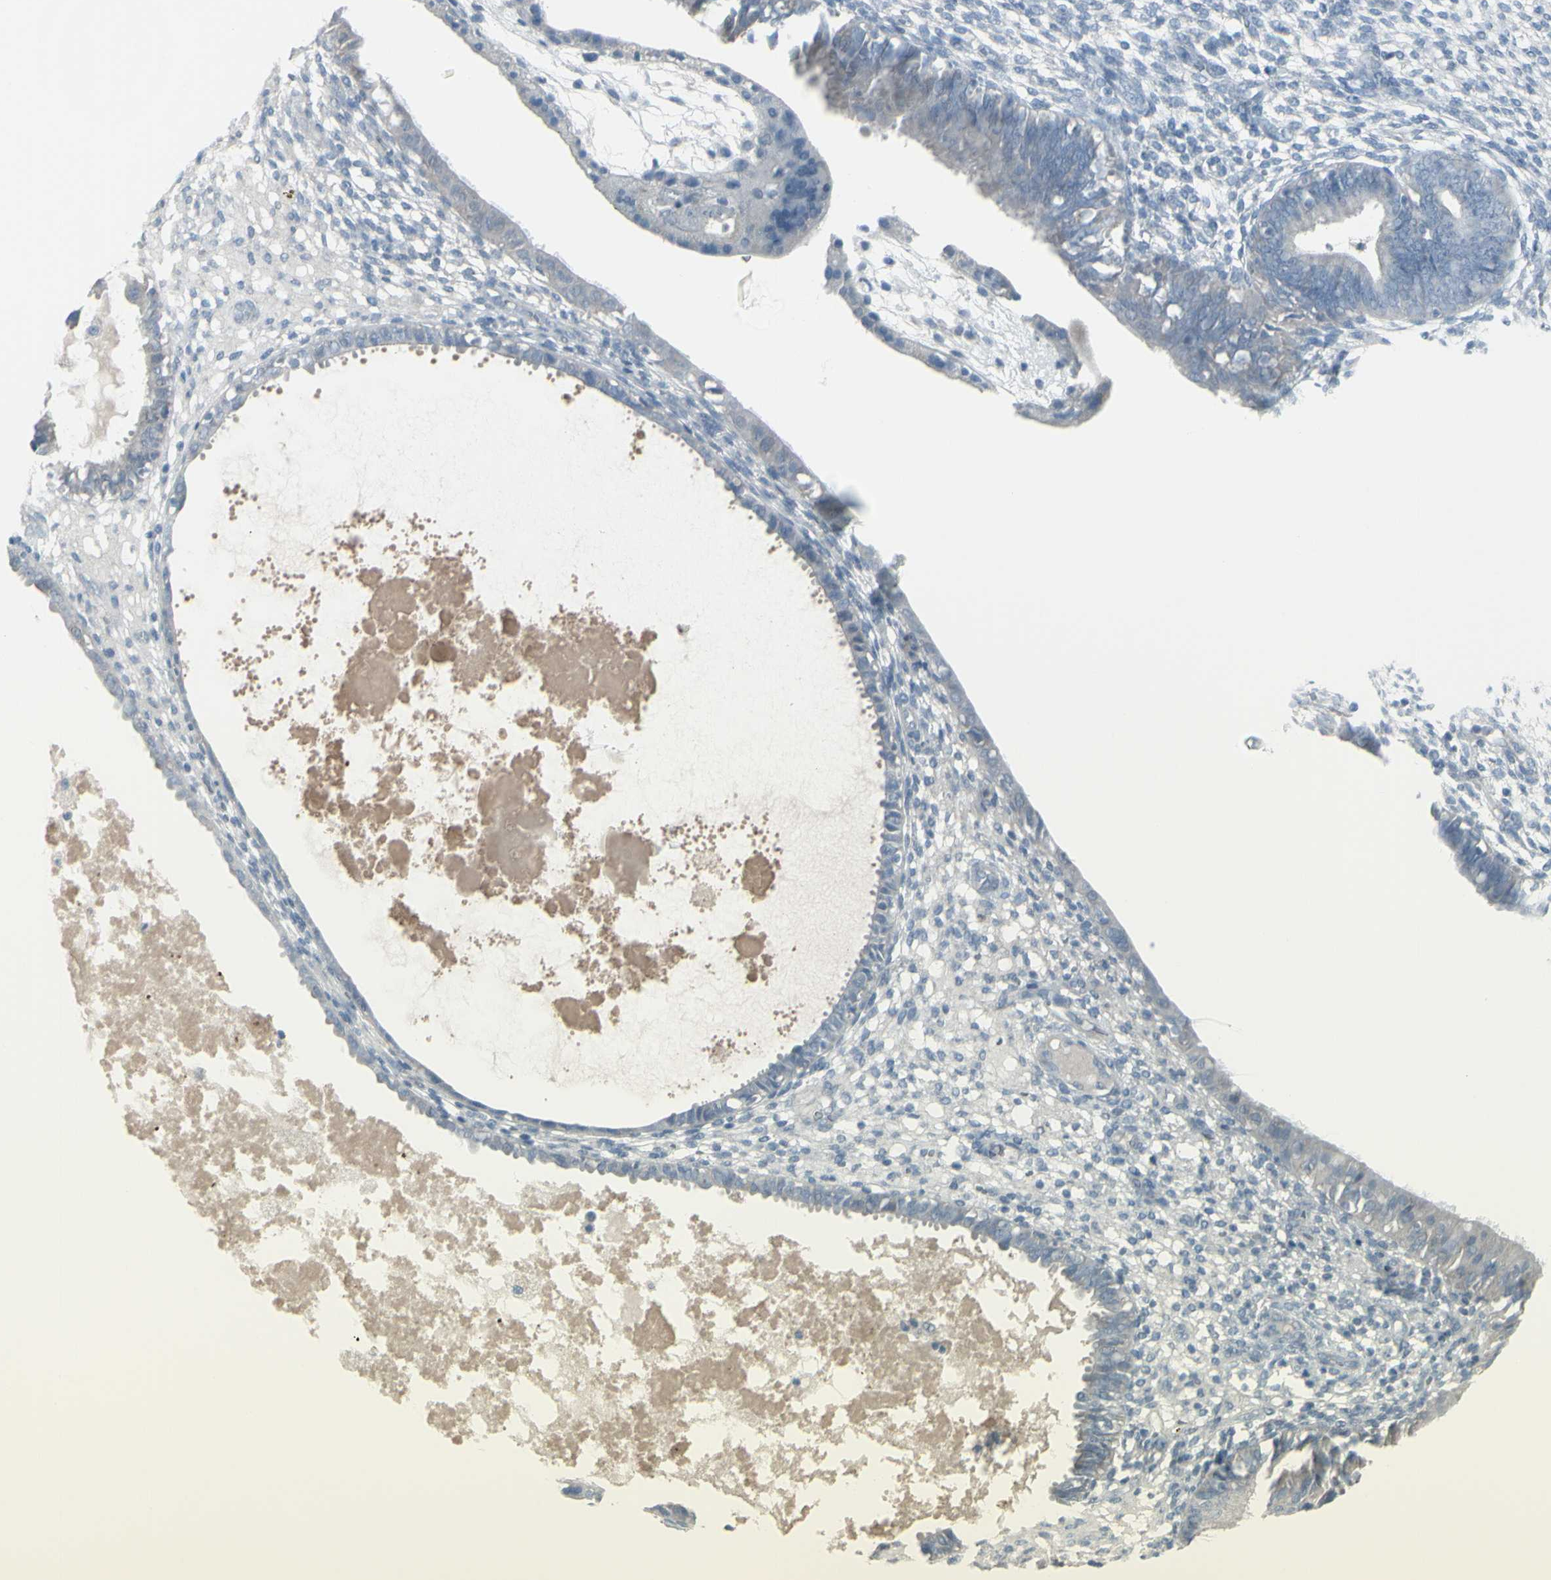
{"staining": {"intensity": "negative", "quantity": "none", "location": "none"}, "tissue": "endometrium", "cell_type": "Cells in endometrial stroma", "image_type": "normal", "snomed": [{"axis": "morphology", "description": "Normal tissue, NOS"}, {"axis": "topography", "description": "Endometrium"}], "caption": "An IHC image of benign endometrium is shown. There is no staining in cells in endometrial stroma of endometrium.", "gene": "RAB3A", "patient": {"sex": "female", "age": 61}}